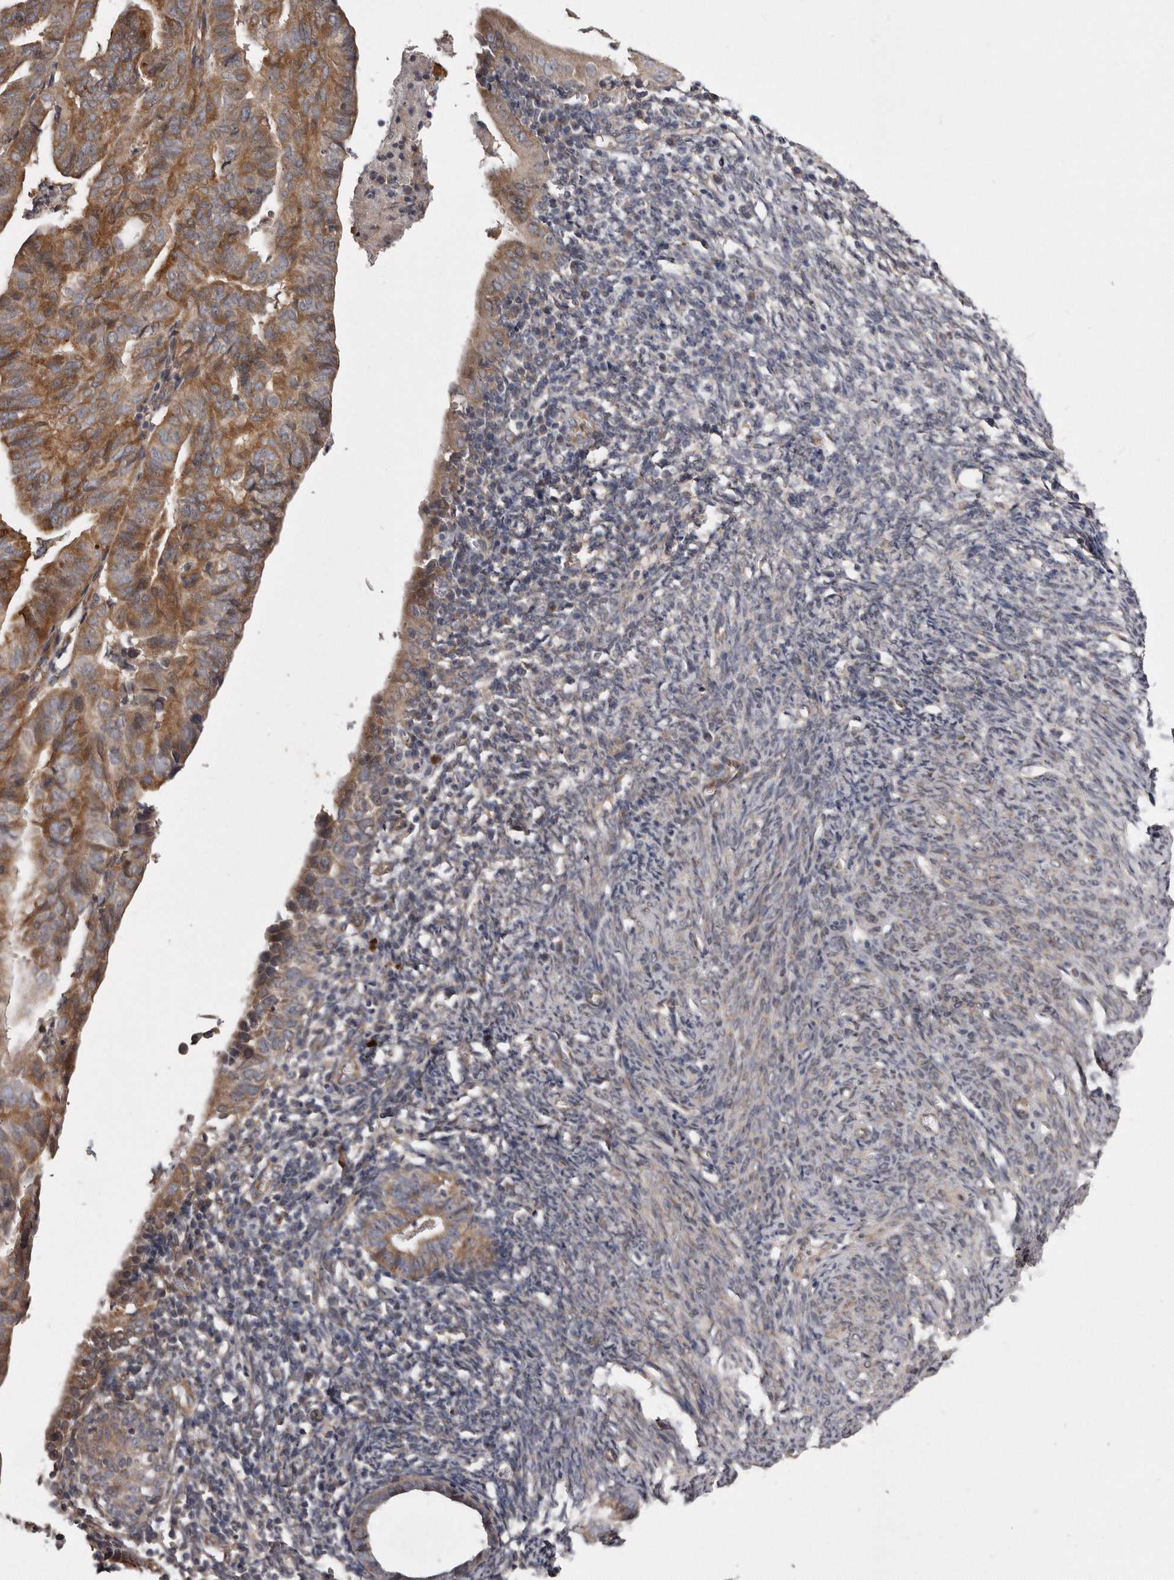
{"staining": {"intensity": "moderate", "quantity": ">75%", "location": "cytoplasmic/membranous"}, "tissue": "endometrial cancer", "cell_type": "Tumor cells", "image_type": "cancer", "snomed": [{"axis": "morphology", "description": "Adenocarcinoma, NOS"}, {"axis": "topography", "description": "Uterus"}], "caption": "Endometrial adenocarcinoma stained with a protein marker demonstrates moderate staining in tumor cells.", "gene": "ARMCX1", "patient": {"sex": "female", "age": 77}}